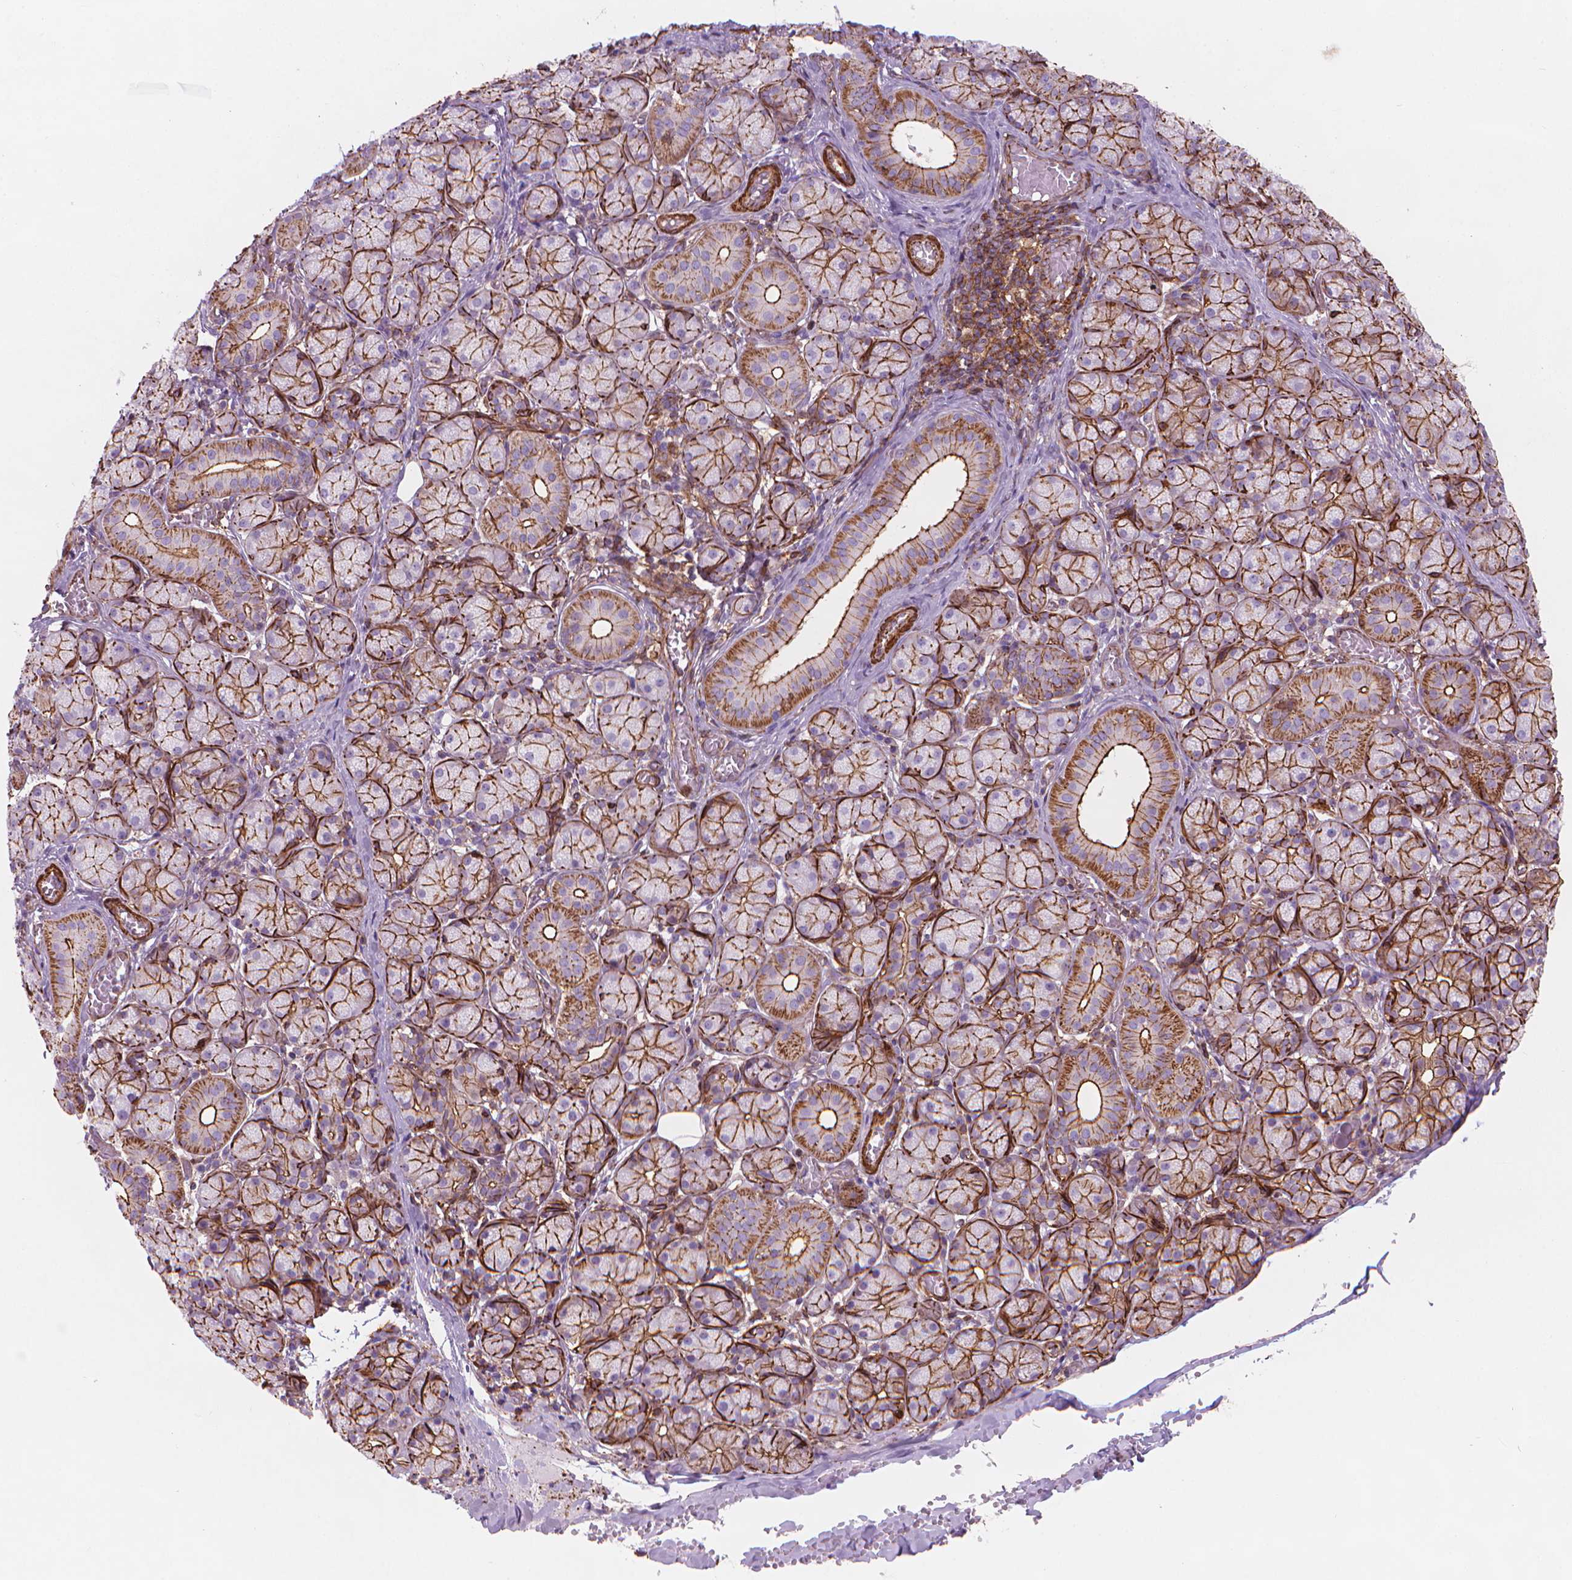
{"staining": {"intensity": "strong", "quantity": "25%-75%", "location": "cytoplasmic/membranous"}, "tissue": "salivary gland", "cell_type": "Glandular cells", "image_type": "normal", "snomed": [{"axis": "morphology", "description": "Normal tissue, NOS"}, {"axis": "topography", "description": "Salivary gland"}, {"axis": "topography", "description": "Peripheral nerve tissue"}], "caption": "DAB (3,3'-diaminobenzidine) immunohistochemical staining of unremarkable human salivary gland displays strong cytoplasmic/membranous protein positivity in approximately 25%-75% of glandular cells.", "gene": "PATJ", "patient": {"sex": "female", "age": 24}}